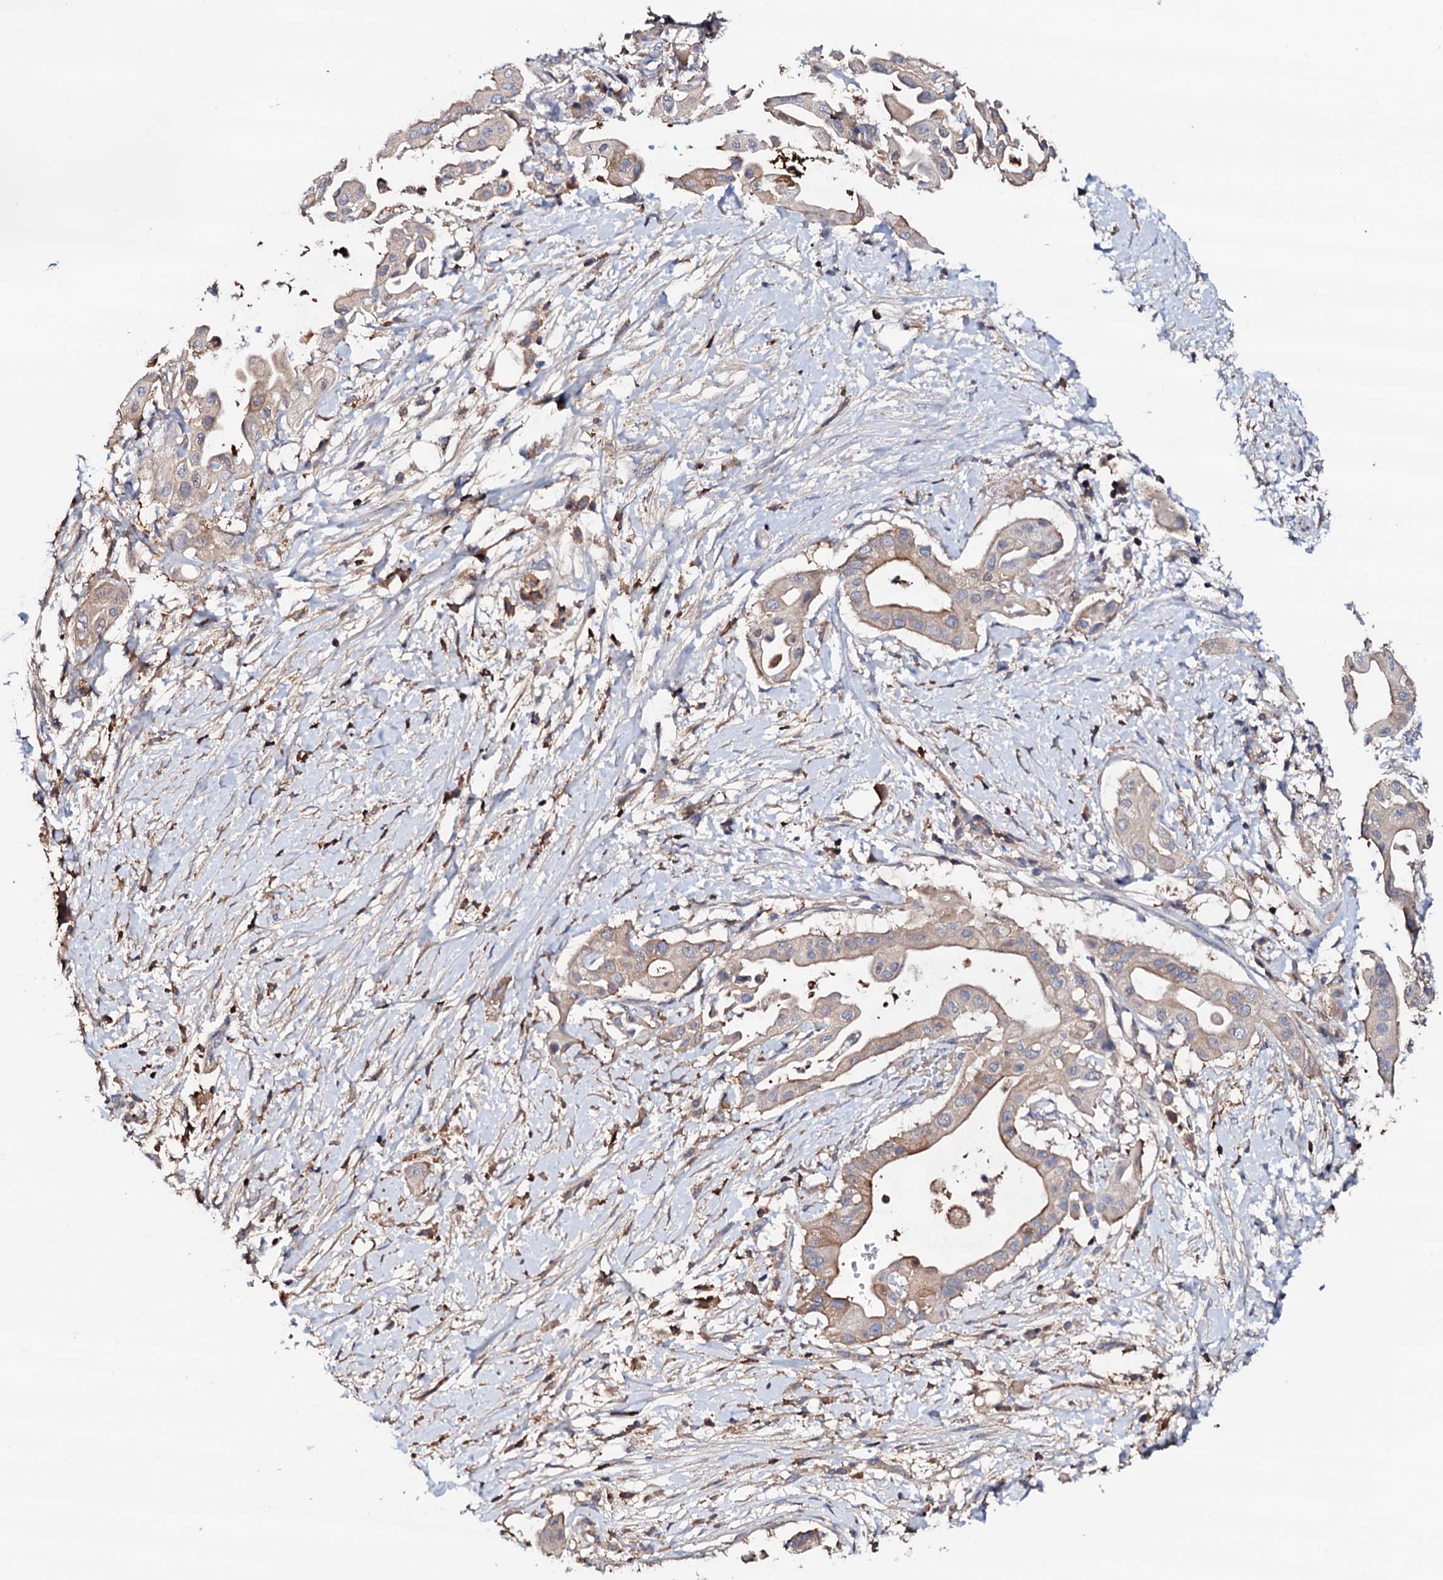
{"staining": {"intensity": "weak", "quantity": ">75%", "location": "cytoplasmic/membranous"}, "tissue": "pancreatic cancer", "cell_type": "Tumor cells", "image_type": "cancer", "snomed": [{"axis": "morphology", "description": "Adenocarcinoma, NOS"}, {"axis": "topography", "description": "Pancreas"}], "caption": "A high-resolution micrograph shows IHC staining of pancreatic cancer, which displays weak cytoplasmic/membranous positivity in about >75% of tumor cells.", "gene": "TCAF2", "patient": {"sex": "male", "age": 68}}